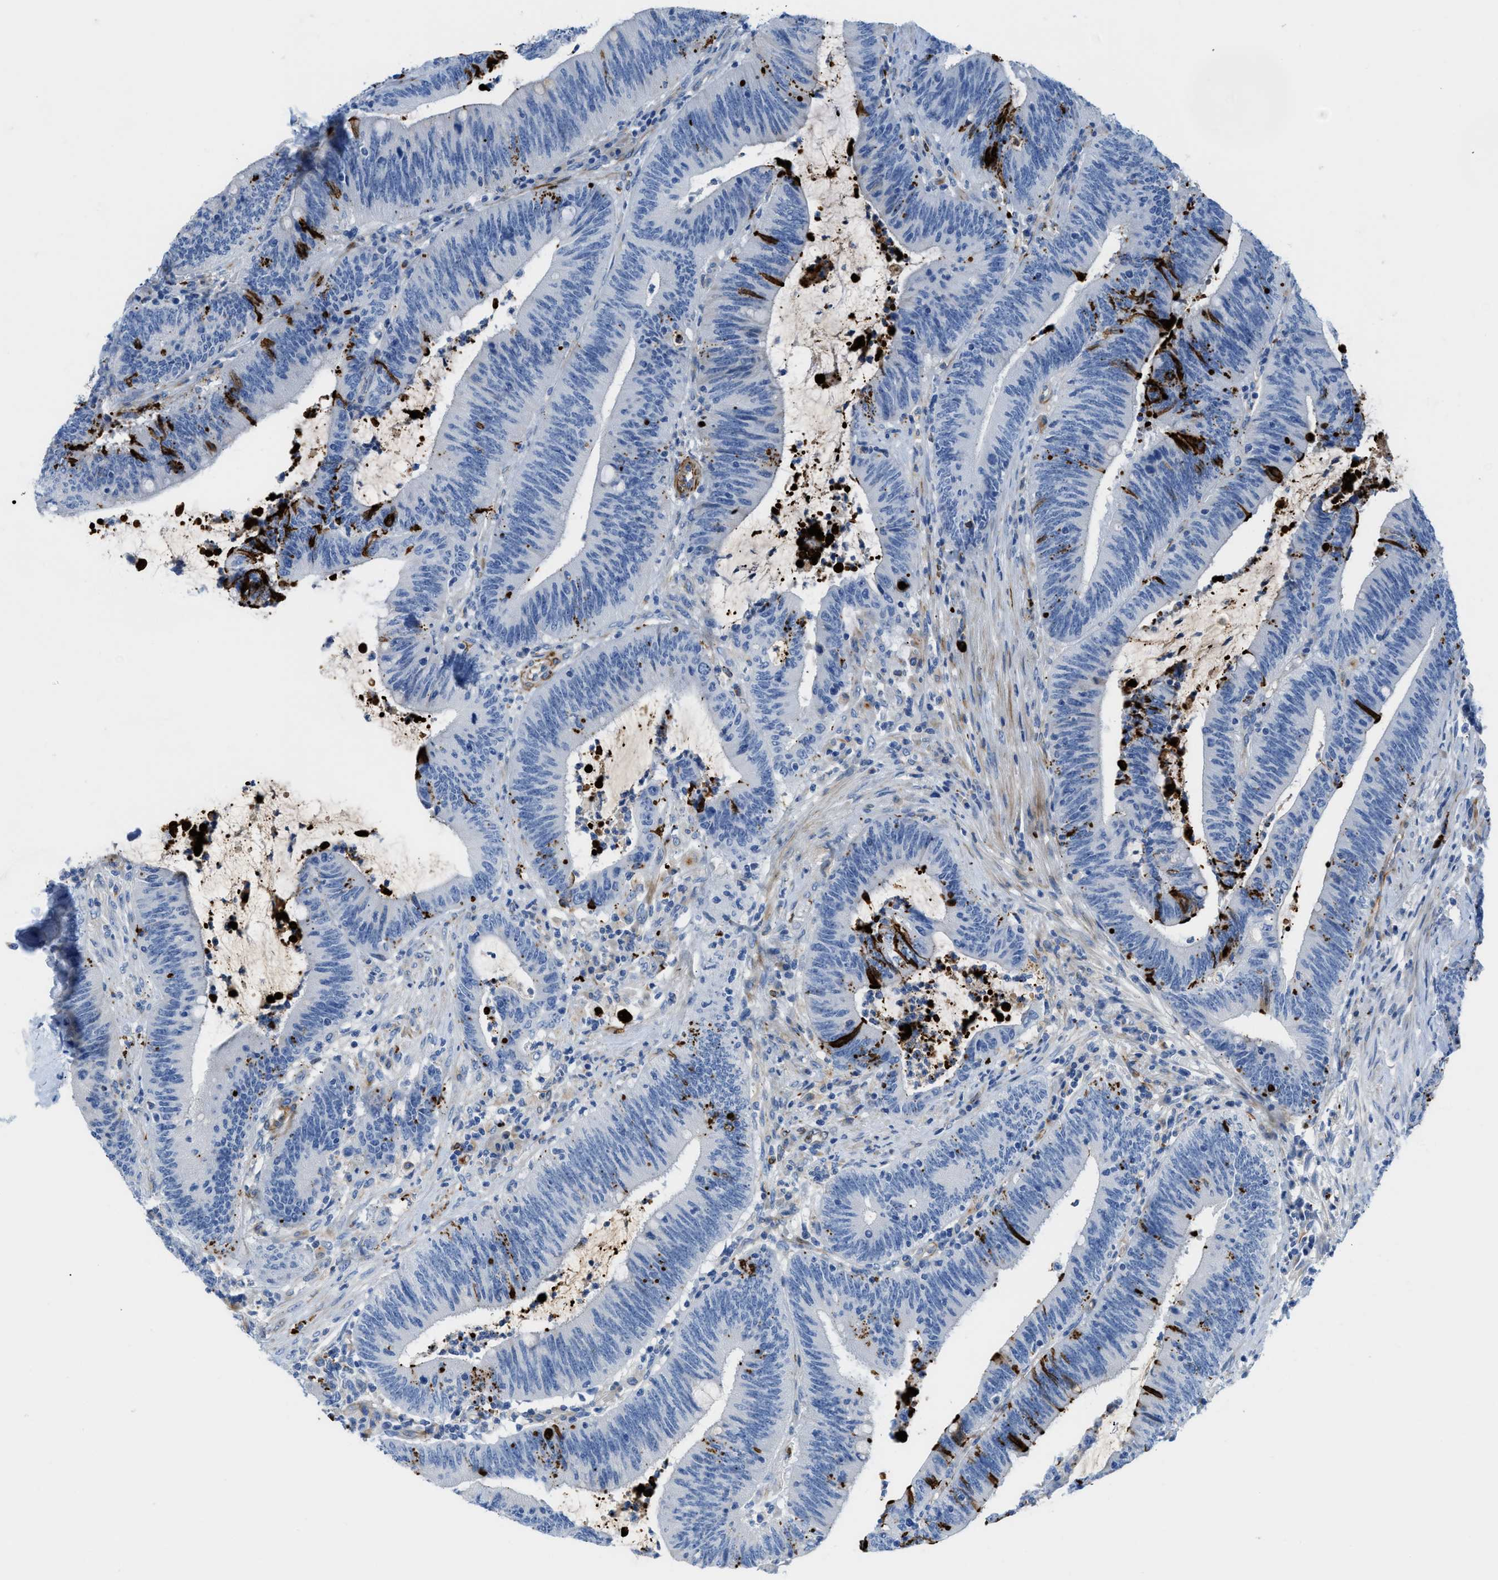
{"staining": {"intensity": "negative", "quantity": "none", "location": "none"}, "tissue": "colorectal cancer", "cell_type": "Tumor cells", "image_type": "cancer", "snomed": [{"axis": "morphology", "description": "Normal tissue, NOS"}, {"axis": "morphology", "description": "Adenocarcinoma, NOS"}, {"axis": "topography", "description": "Rectum"}], "caption": "Colorectal adenocarcinoma was stained to show a protein in brown. There is no significant expression in tumor cells. (Stains: DAB IHC with hematoxylin counter stain, Microscopy: brightfield microscopy at high magnification).", "gene": "XCR1", "patient": {"sex": "female", "age": 66}}